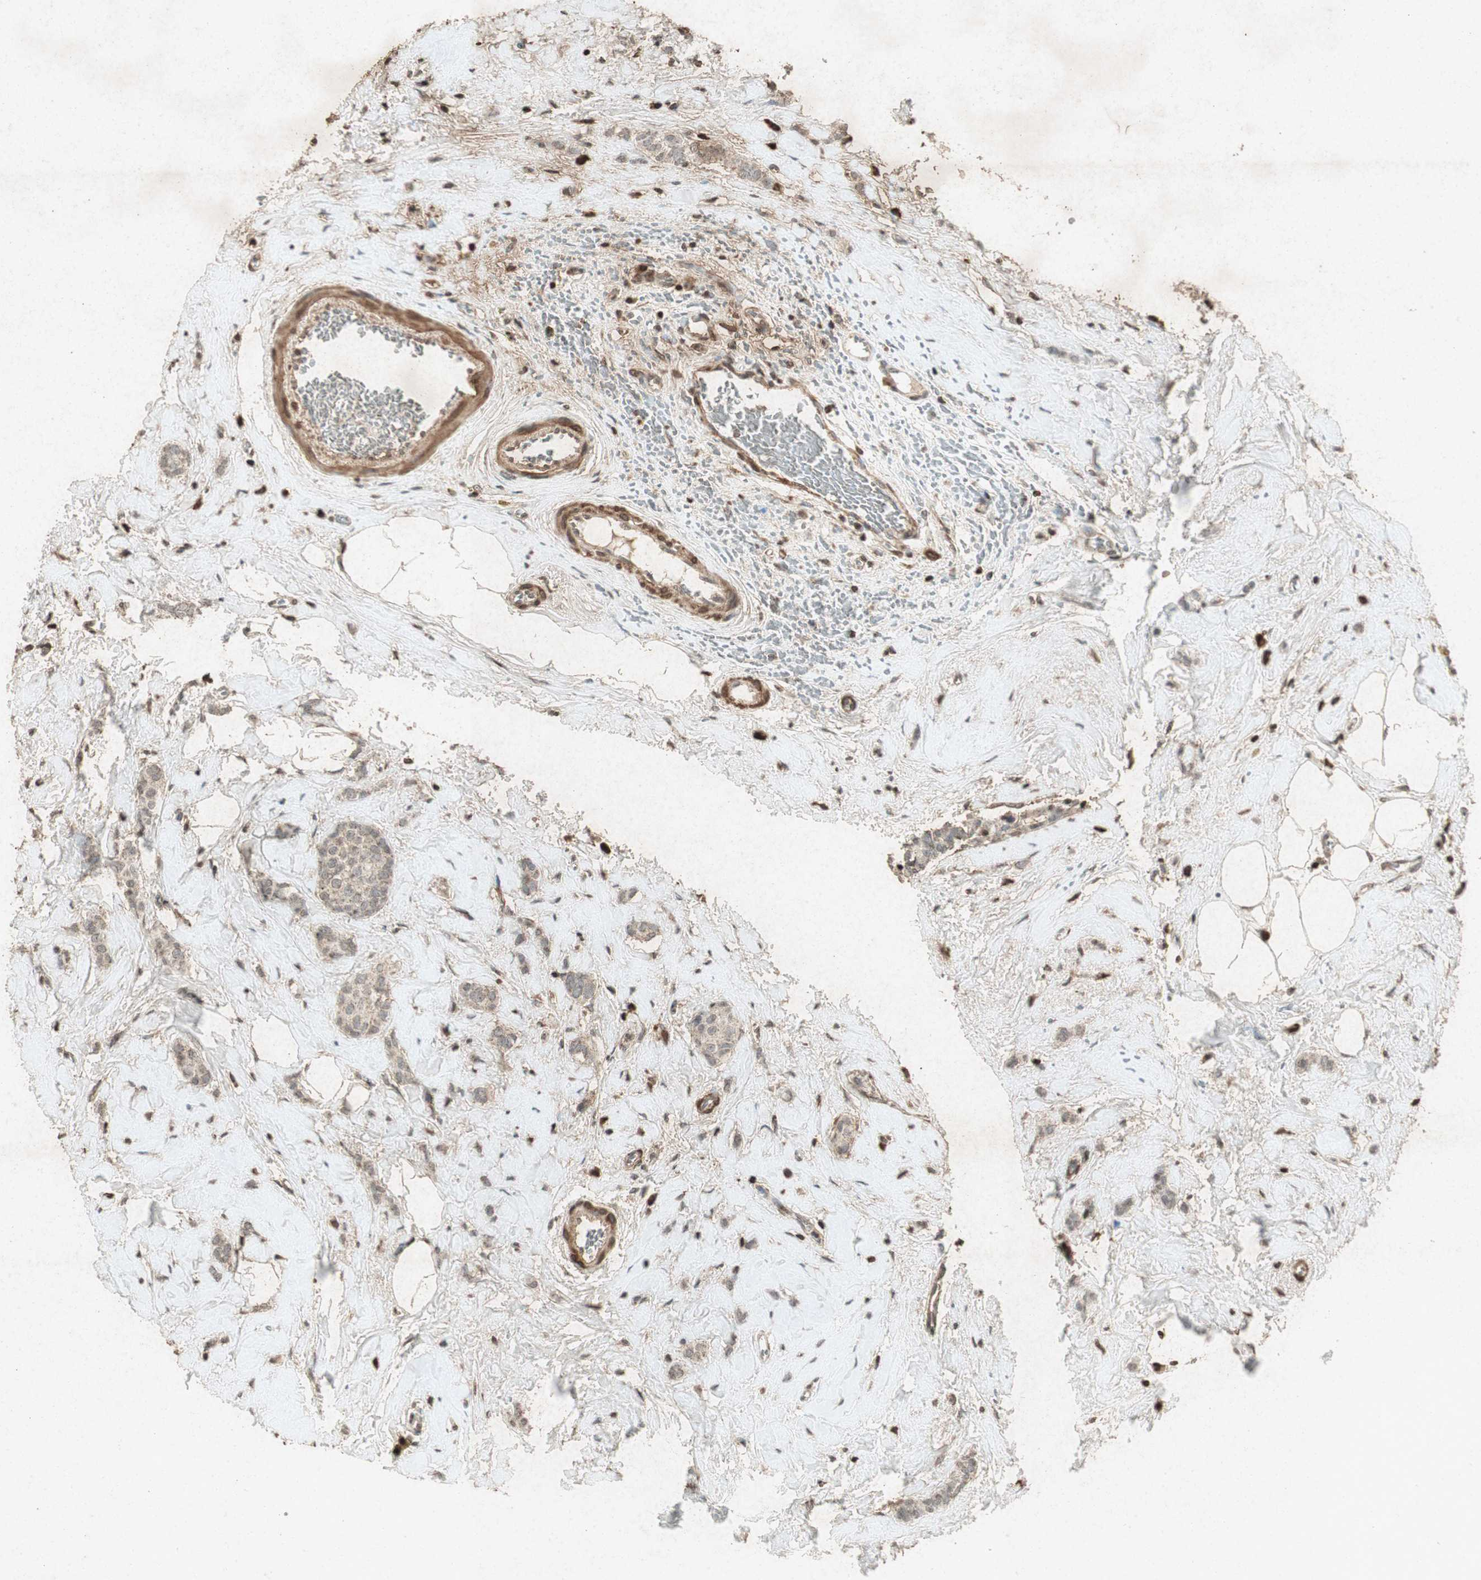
{"staining": {"intensity": "weak", "quantity": ">75%", "location": "cytoplasmic/membranous"}, "tissue": "breast cancer", "cell_type": "Tumor cells", "image_type": "cancer", "snomed": [{"axis": "morphology", "description": "Lobular carcinoma"}, {"axis": "topography", "description": "Breast"}], "caption": "Immunohistochemistry (IHC) of breast cancer (lobular carcinoma) shows low levels of weak cytoplasmic/membranous staining in approximately >75% of tumor cells.", "gene": "PRKG1", "patient": {"sex": "female", "age": 60}}